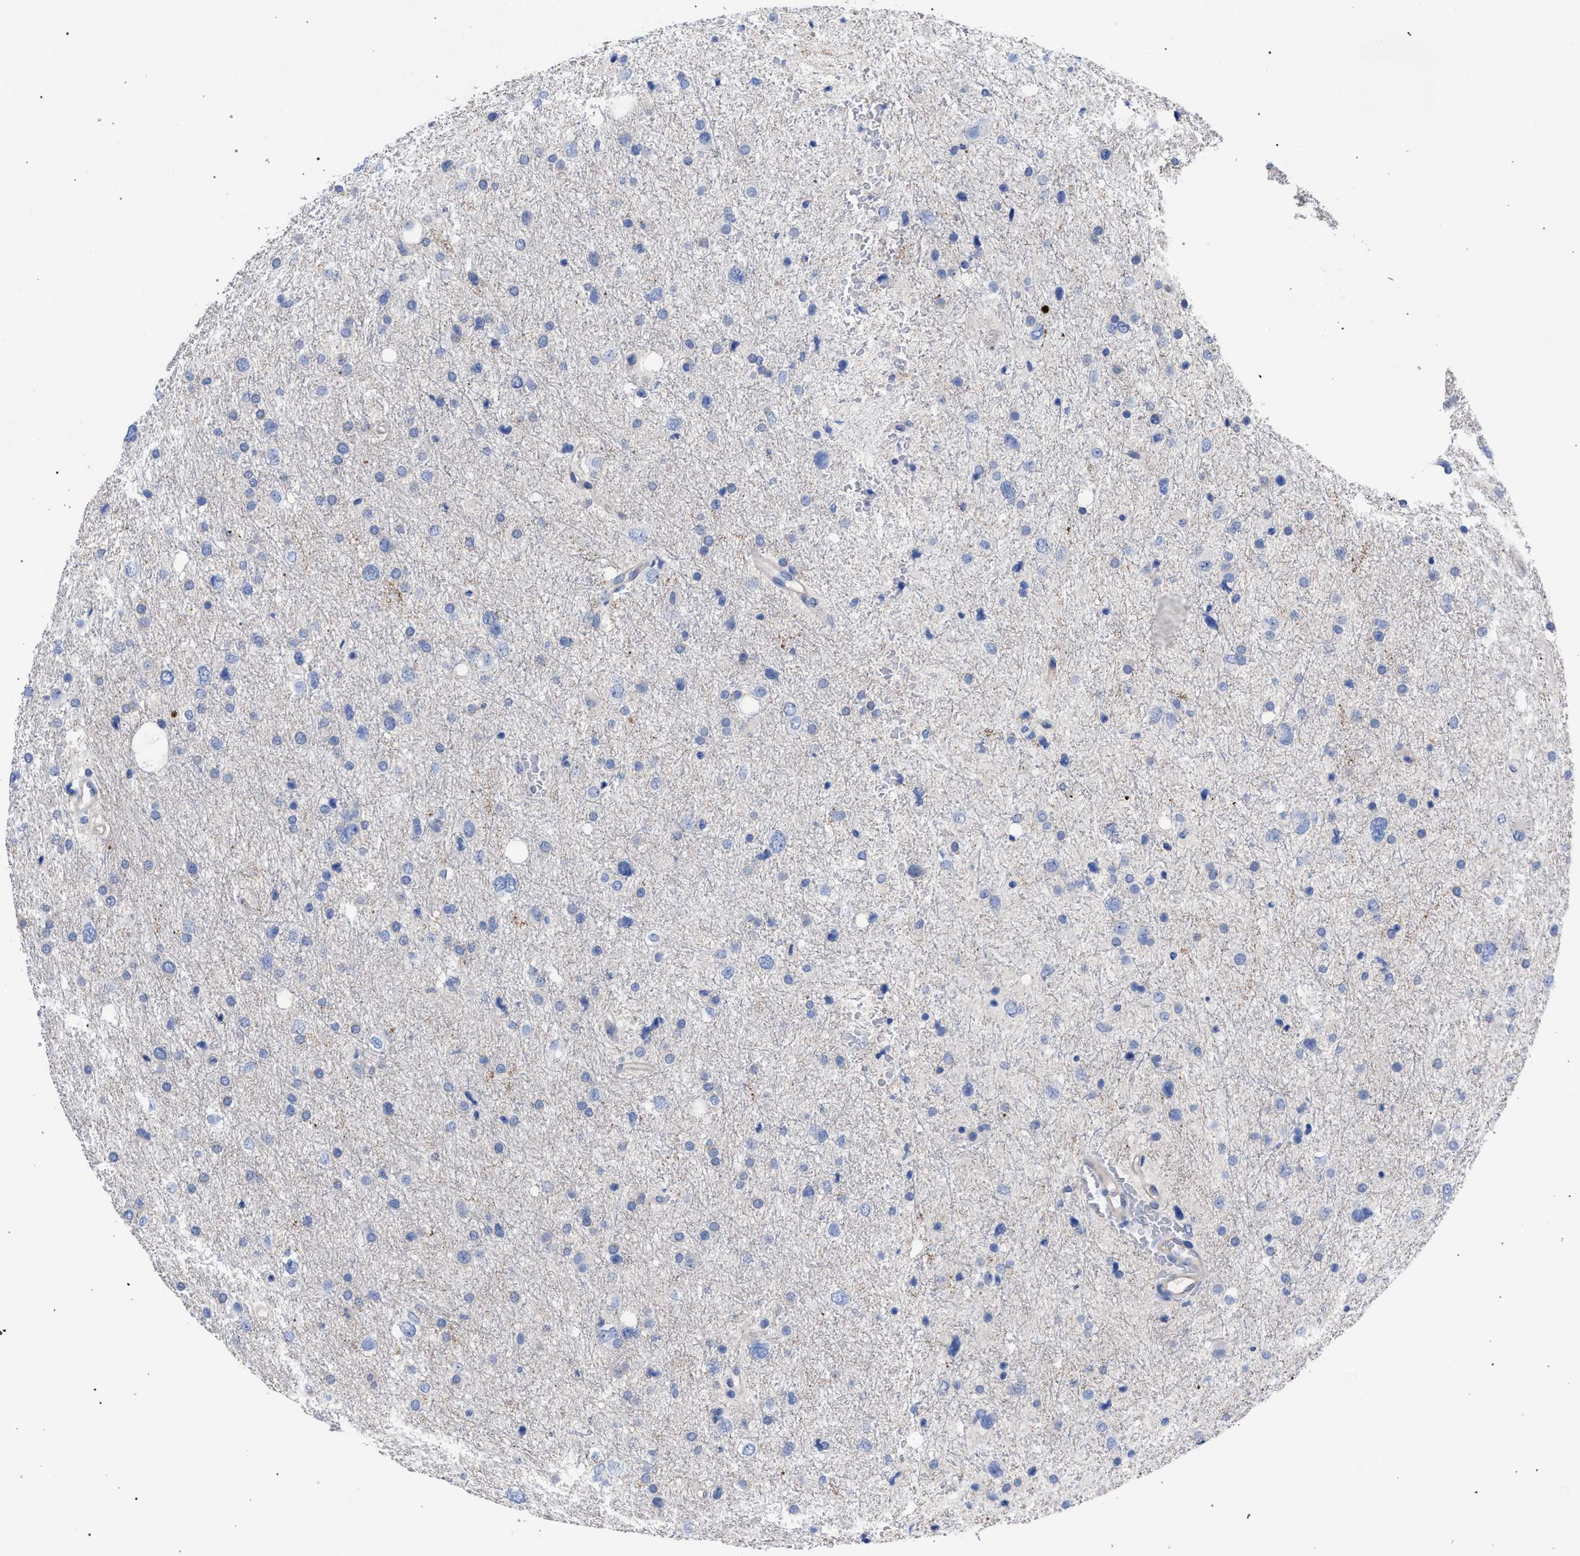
{"staining": {"intensity": "negative", "quantity": "none", "location": "none"}, "tissue": "glioma", "cell_type": "Tumor cells", "image_type": "cancer", "snomed": [{"axis": "morphology", "description": "Glioma, malignant, Low grade"}, {"axis": "topography", "description": "Brain"}], "caption": "Tumor cells show no significant protein staining in low-grade glioma (malignant).", "gene": "GMPR", "patient": {"sex": "female", "age": 37}}